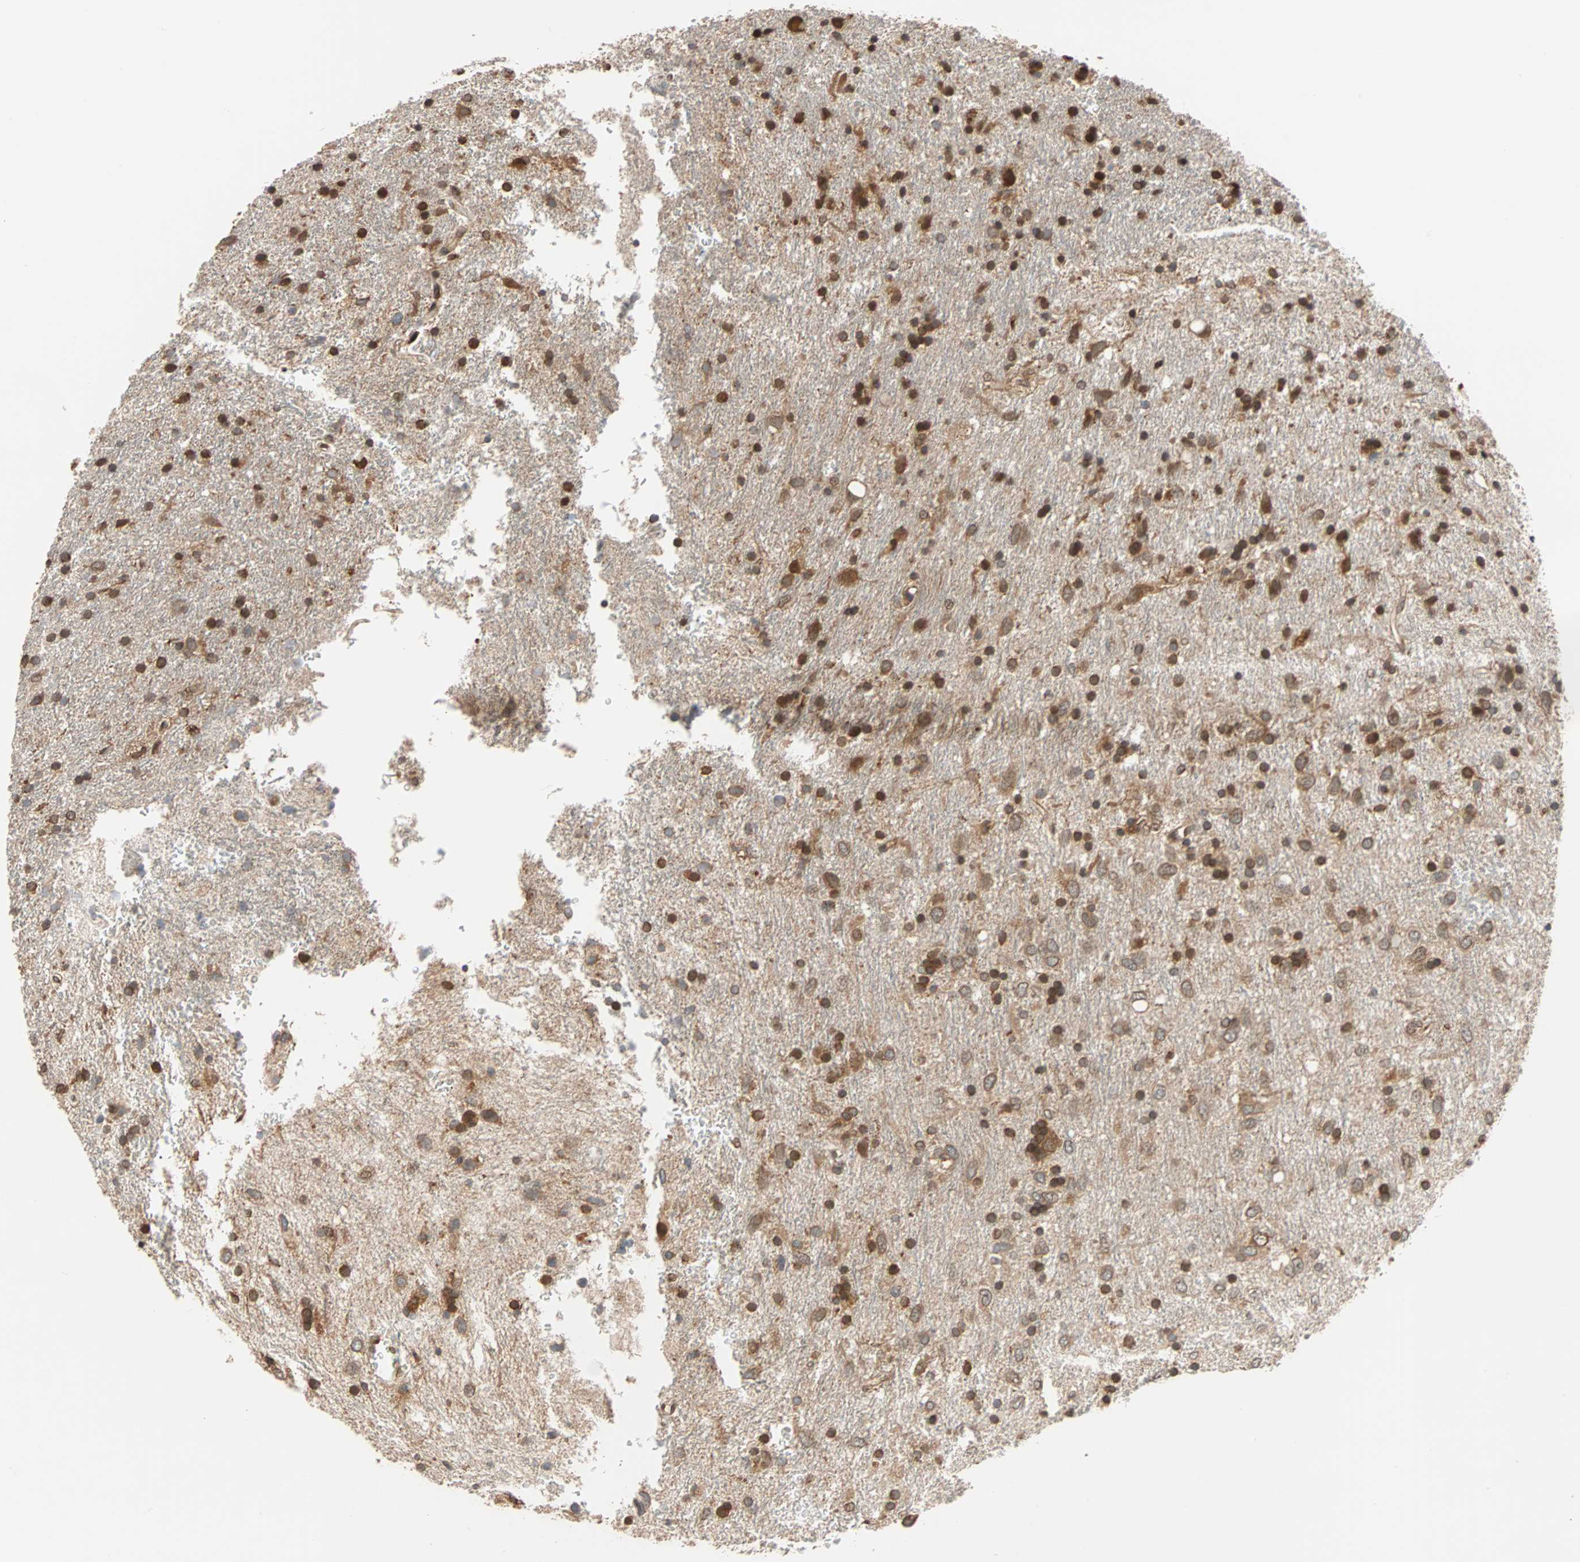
{"staining": {"intensity": "moderate", "quantity": ">75%", "location": "cytoplasmic/membranous,nuclear"}, "tissue": "glioma", "cell_type": "Tumor cells", "image_type": "cancer", "snomed": [{"axis": "morphology", "description": "Glioma, malignant, Low grade"}, {"axis": "topography", "description": "Brain"}], "caption": "Human low-grade glioma (malignant) stained with a protein marker shows moderate staining in tumor cells.", "gene": "AUP1", "patient": {"sex": "male", "age": 77}}